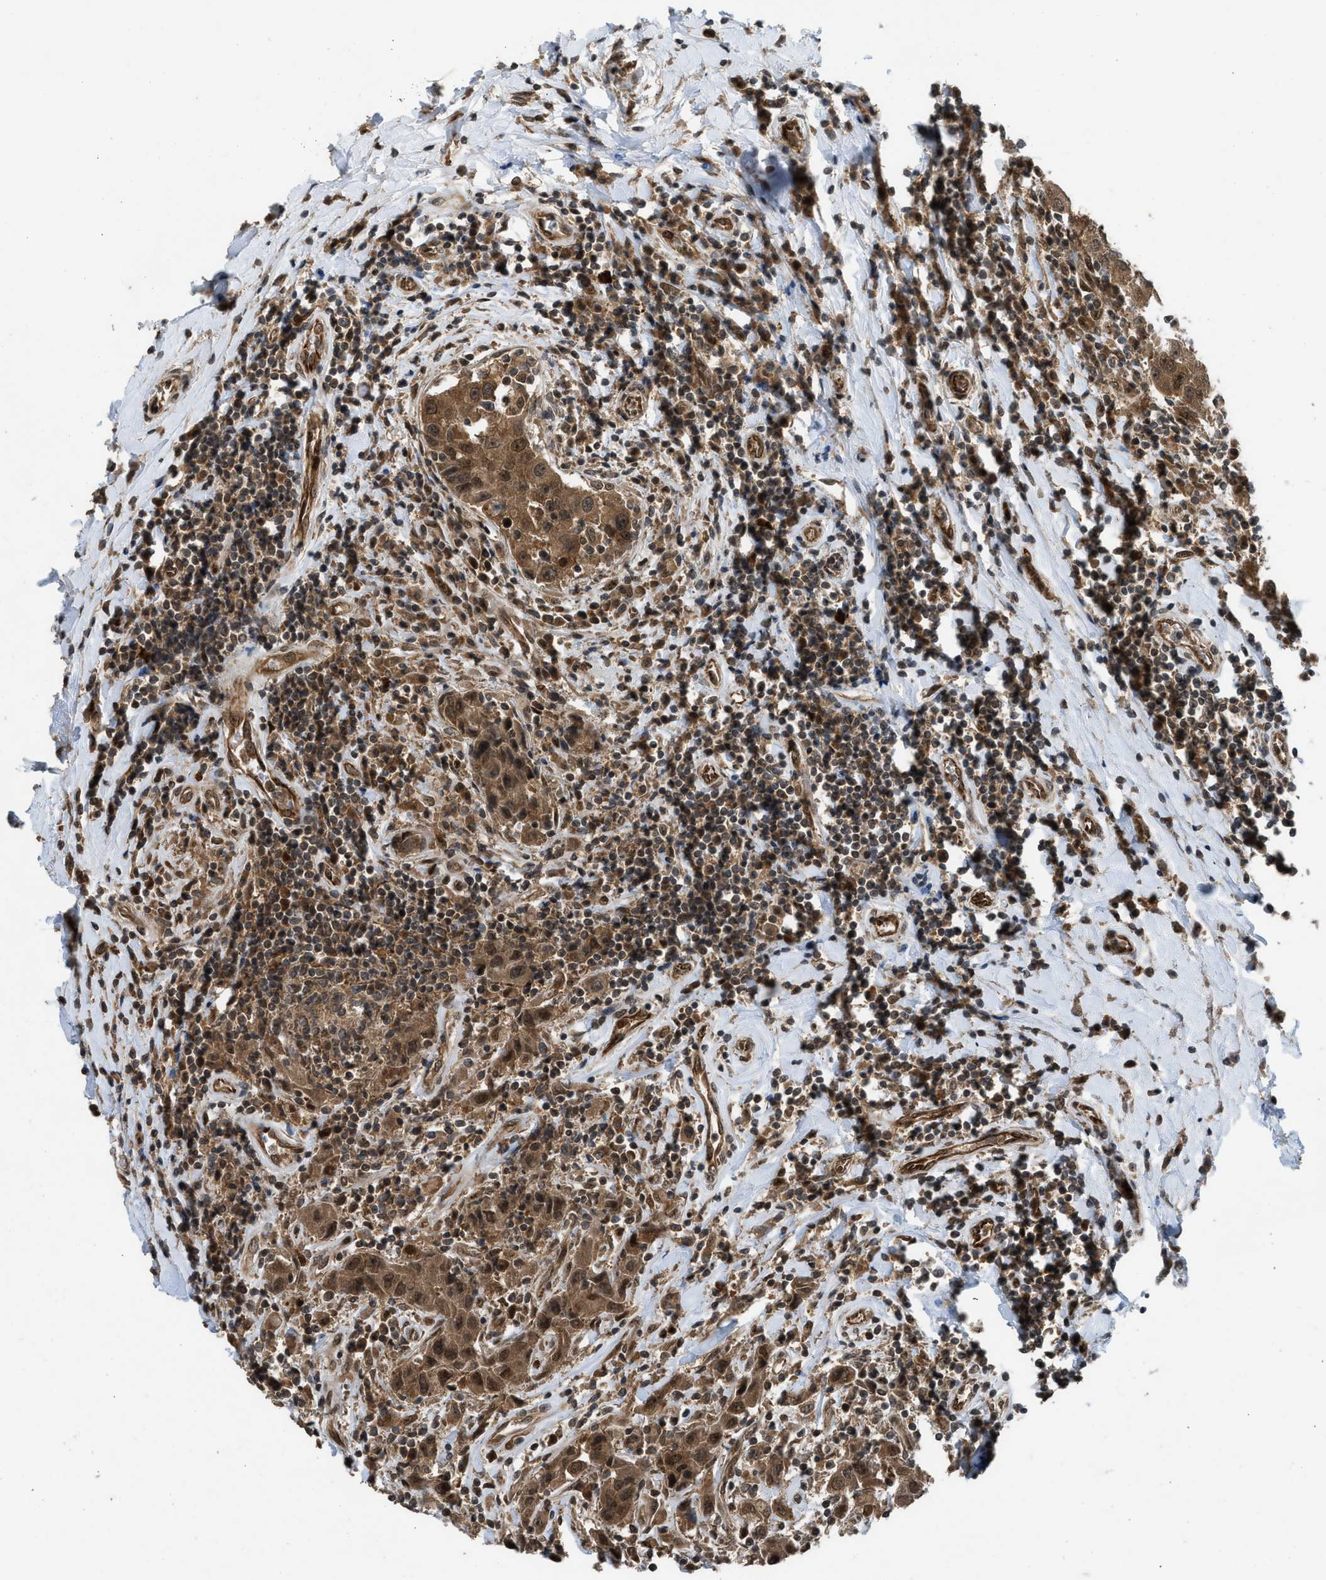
{"staining": {"intensity": "moderate", "quantity": ">75%", "location": "cytoplasmic/membranous,nuclear"}, "tissue": "breast cancer", "cell_type": "Tumor cells", "image_type": "cancer", "snomed": [{"axis": "morphology", "description": "Duct carcinoma"}, {"axis": "topography", "description": "Breast"}], "caption": "Tumor cells demonstrate medium levels of moderate cytoplasmic/membranous and nuclear positivity in approximately >75% of cells in human breast infiltrating ductal carcinoma. The staining was performed using DAB (3,3'-diaminobenzidine), with brown indicating positive protein expression. Nuclei are stained blue with hematoxylin.", "gene": "TXNL1", "patient": {"sex": "female", "age": 27}}